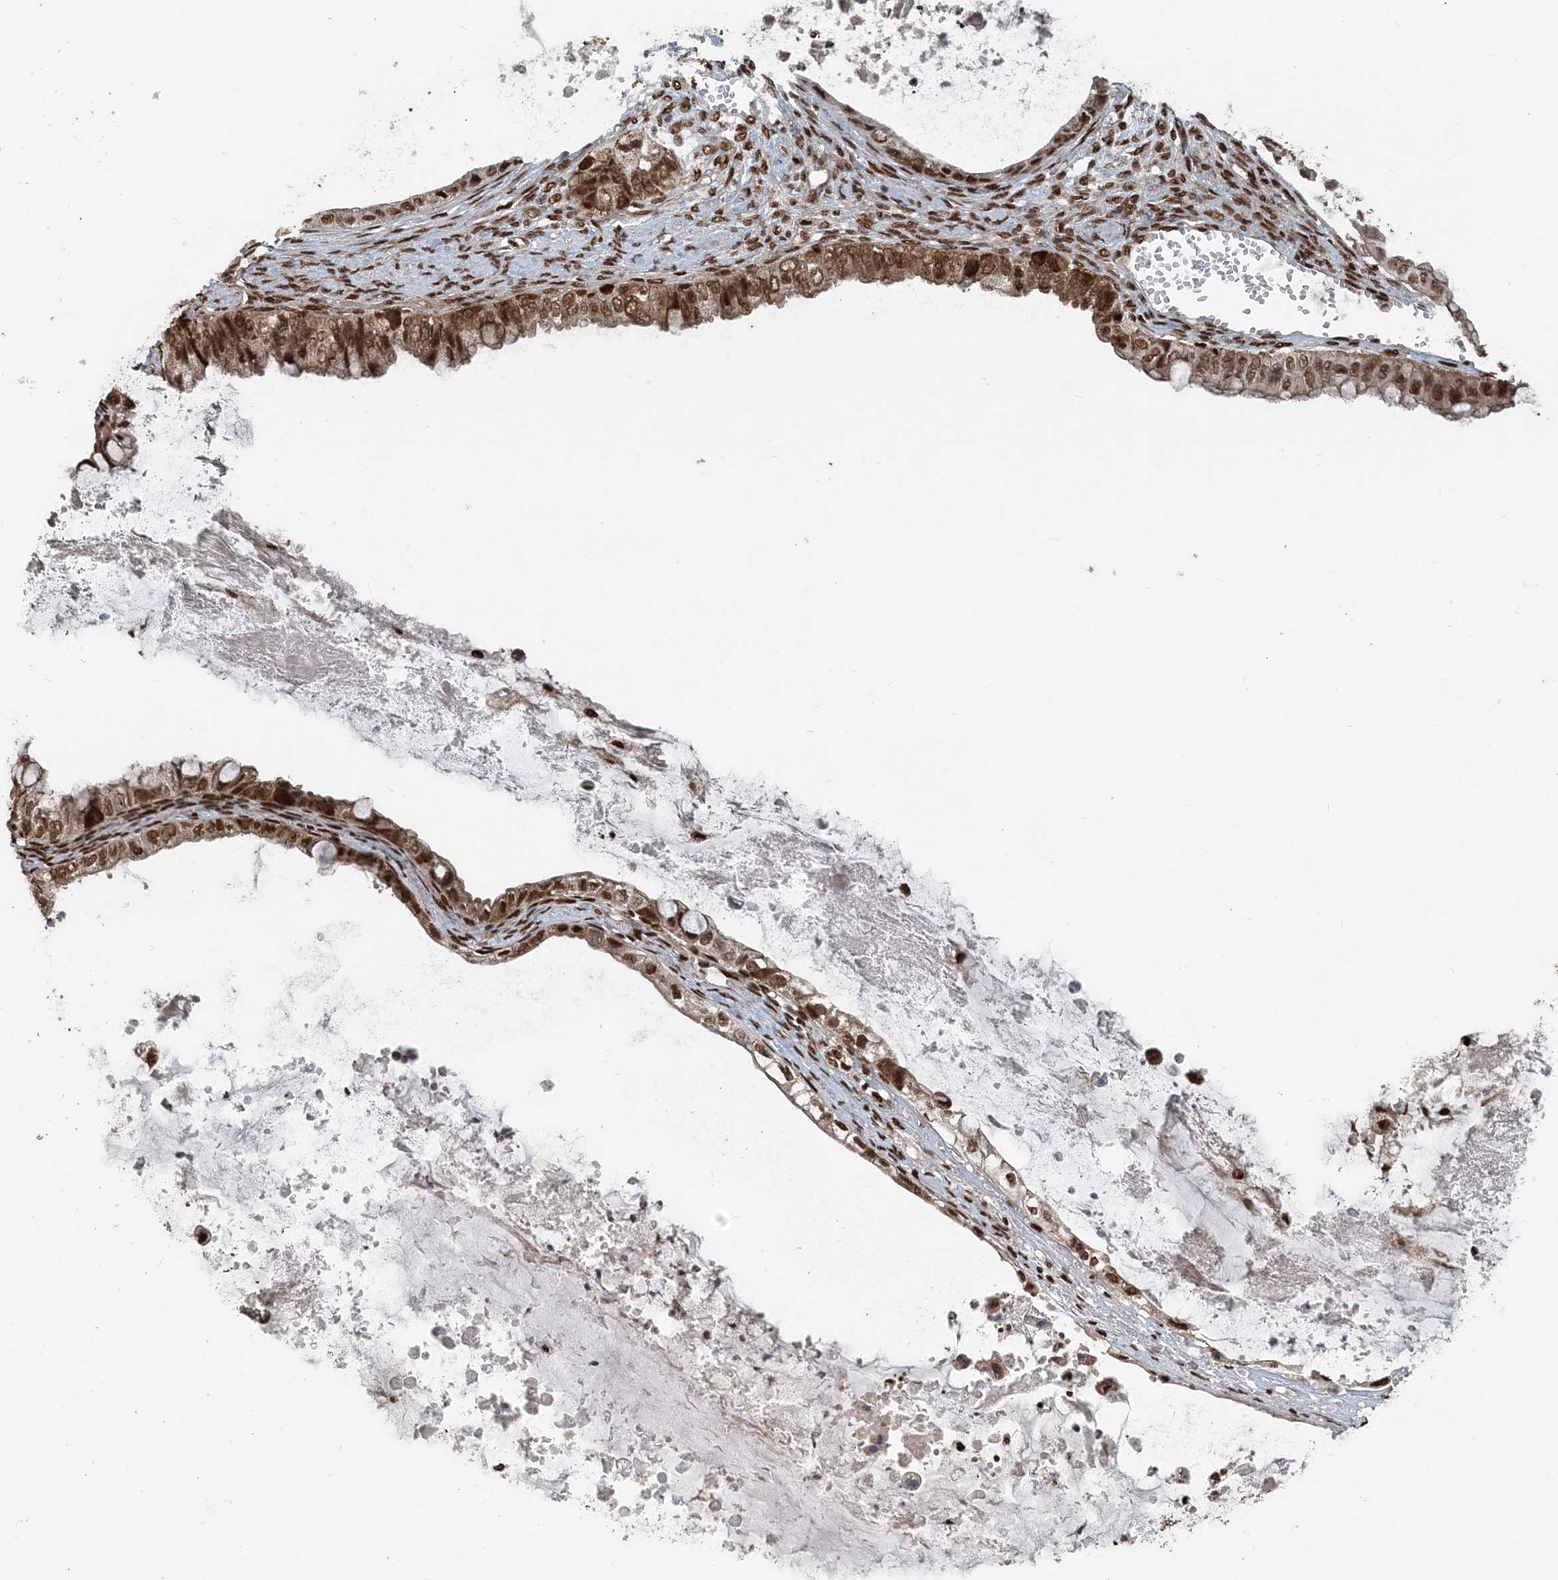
{"staining": {"intensity": "moderate", "quantity": ">75%", "location": "nuclear"}, "tissue": "ovarian cancer", "cell_type": "Tumor cells", "image_type": "cancer", "snomed": [{"axis": "morphology", "description": "Cystadenocarcinoma, mucinous, NOS"}, {"axis": "topography", "description": "Ovary"}], "caption": "The image shows immunohistochemical staining of ovarian cancer. There is moderate nuclear positivity is present in about >75% of tumor cells.", "gene": "ARHGAP35", "patient": {"sex": "female", "age": 80}}